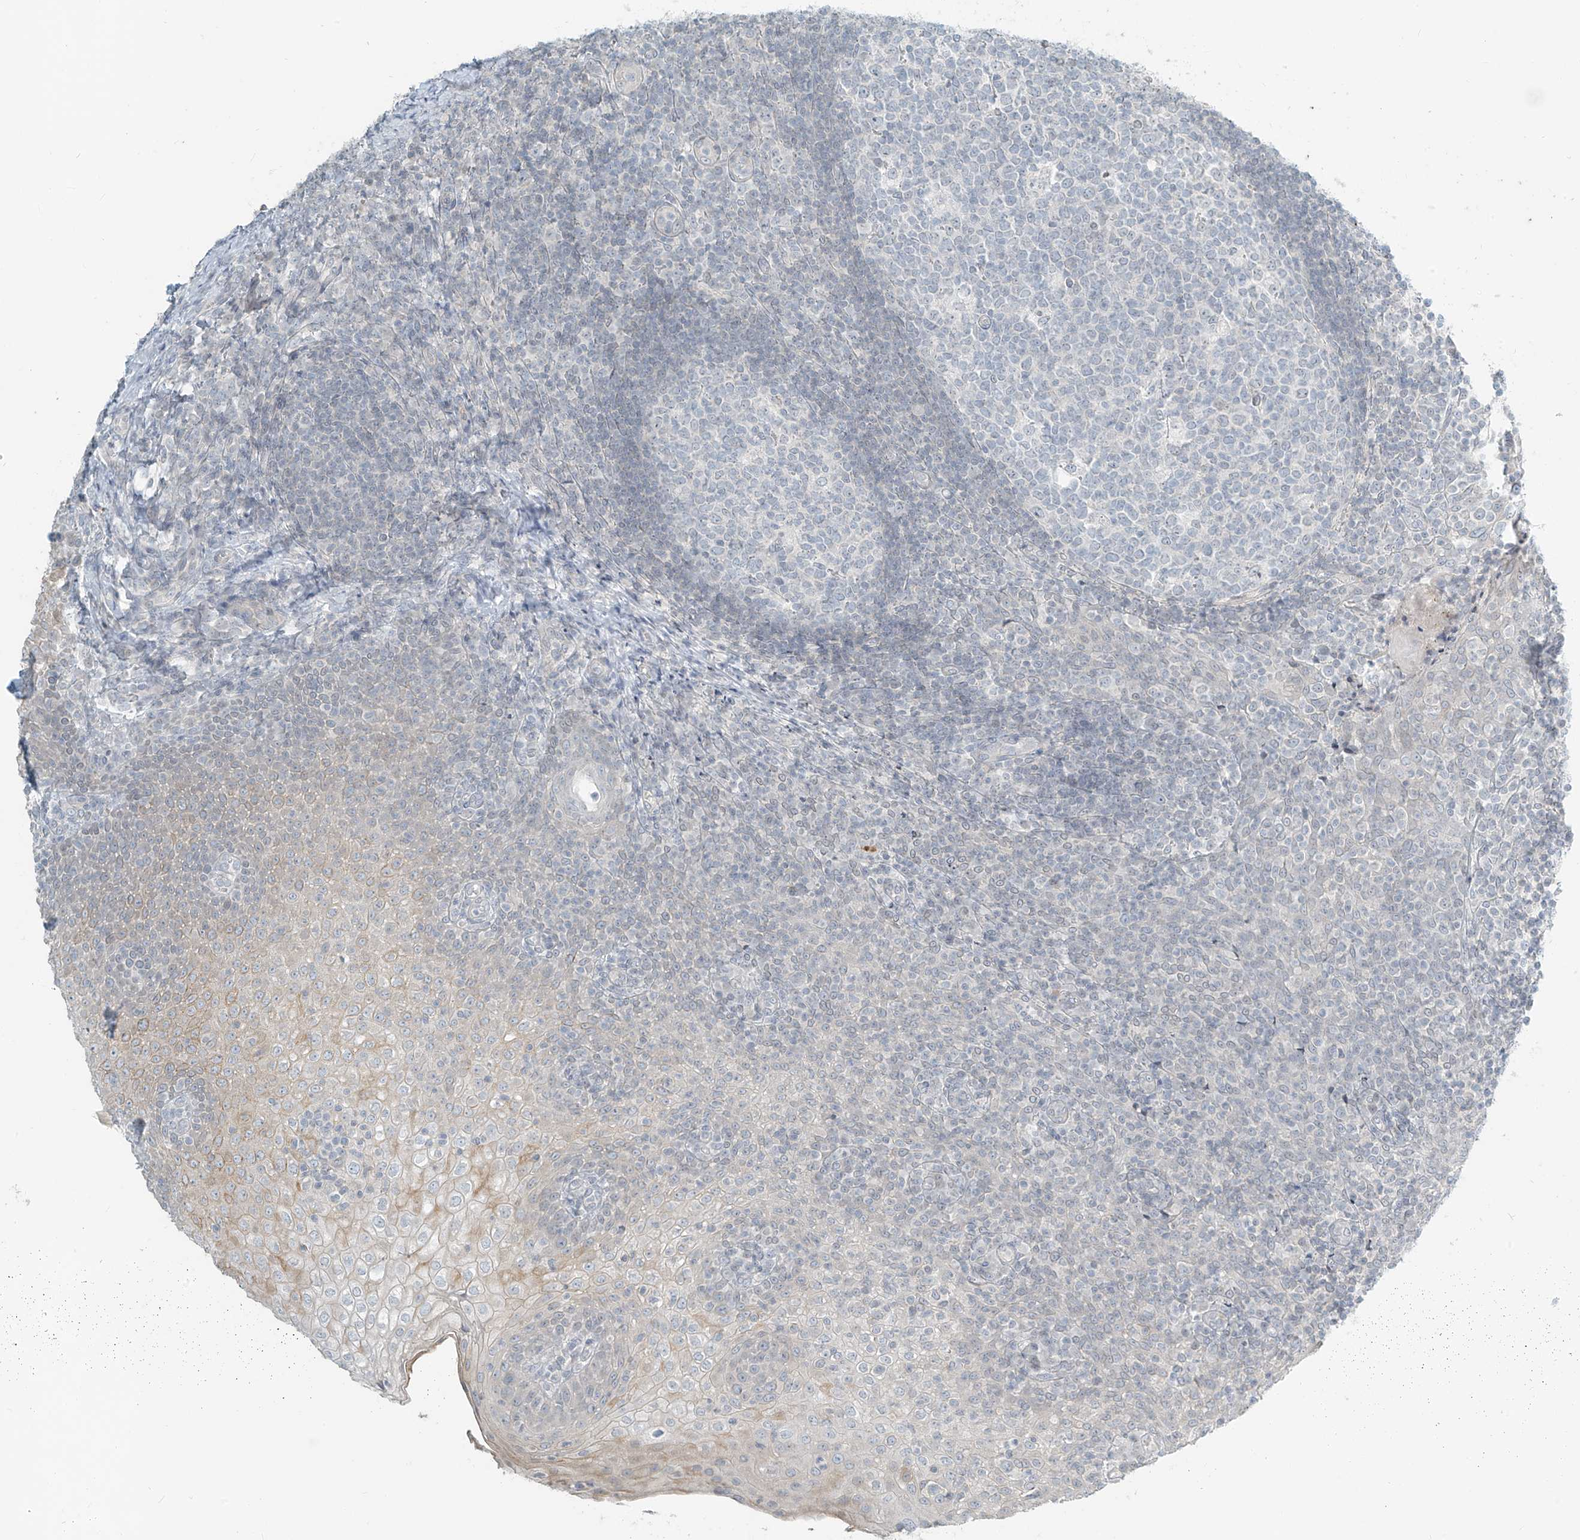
{"staining": {"intensity": "negative", "quantity": "none", "location": "none"}, "tissue": "tonsil", "cell_type": "Germinal center cells", "image_type": "normal", "snomed": [{"axis": "morphology", "description": "Normal tissue, NOS"}, {"axis": "topography", "description": "Tonsil"}], "caption": "DAB (3,3'-diaminobenzidine) immunohistochemical staining of unremarkable tonsil reveals no significant expression in germinal center cells. (Brightfield microscopy of DAB (3,3'-diaminobenzidine) immunohistochemistry at high magnification).", "gene": "OSBPL7", "patient": {"sex": "female", "age": 19}}